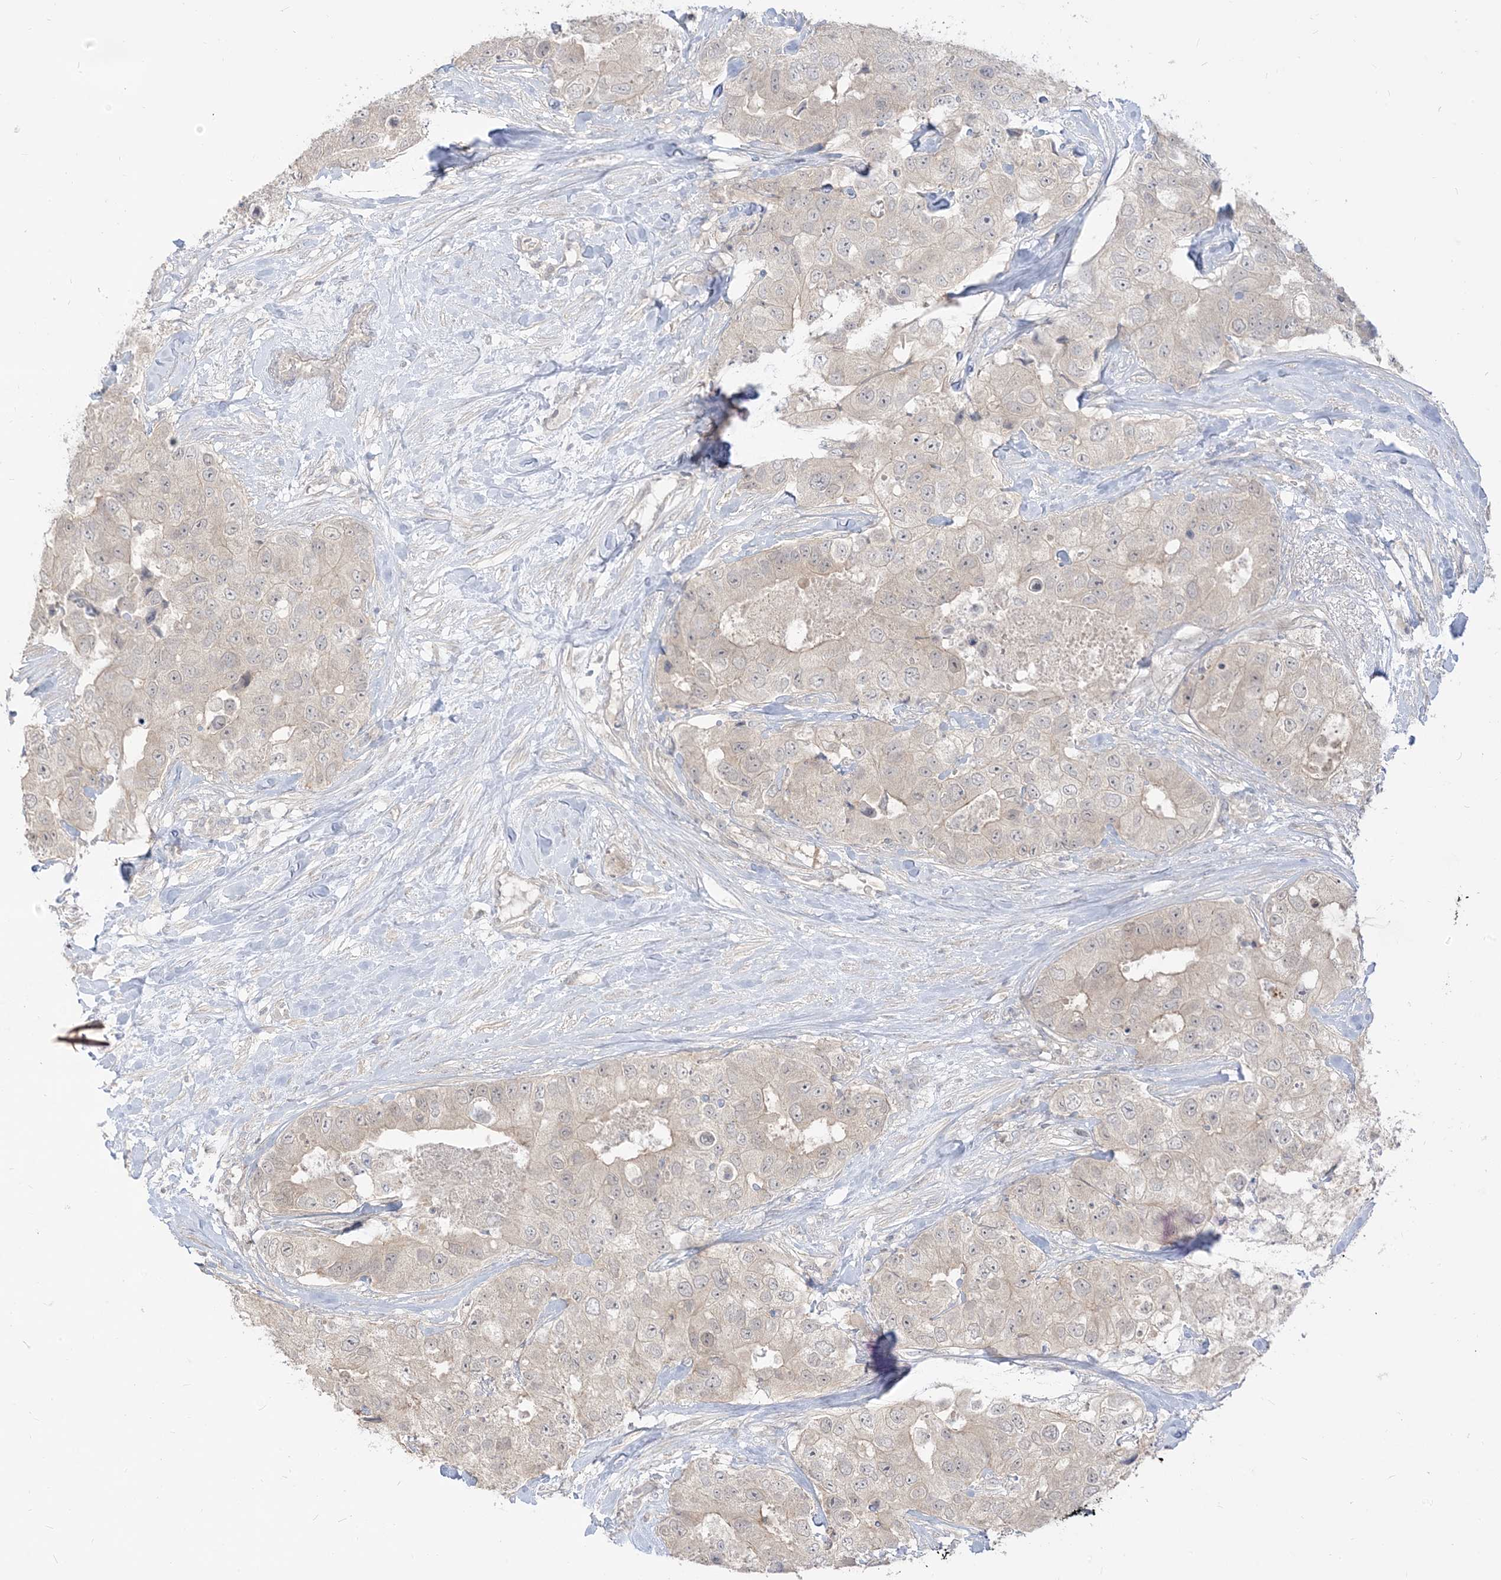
{"staining": {"intensity": "negative", "quantity": "none", "location": "none"}, "tissue": "breast cancer", "cell_type": "Tumor cells", "image_type": "cancer", "snomed": [{"axis": "morphology", "description": "Duct carcinoma"}, {"axis": "topography", "description": "Breast"}], "caption": "Breast cancer was stained to show a protein in brown. There is no significant staining in tumor cells.", "gene": "TBCC", "patient": {"sex": "female", "age": 62}}